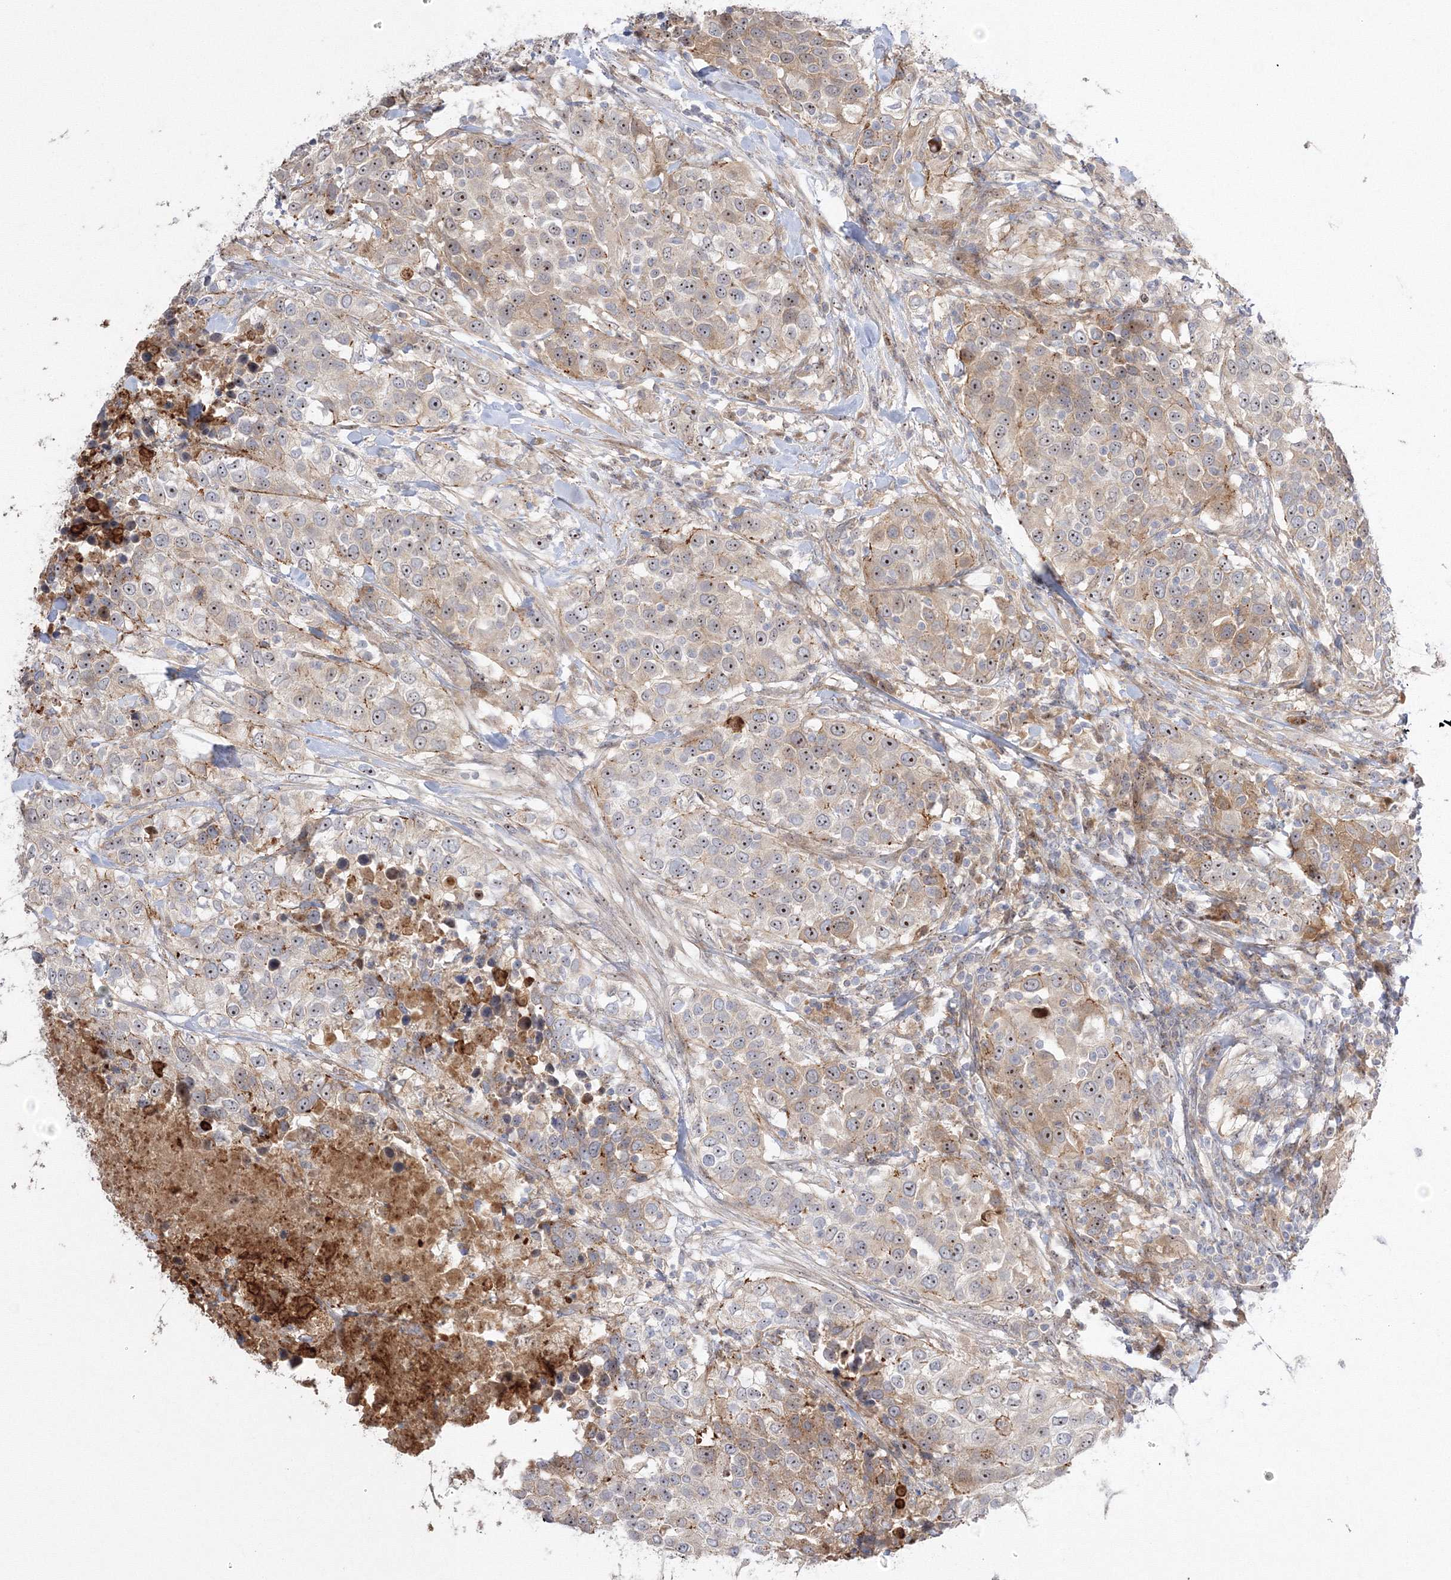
{"staining": {"intensity": "moderate", "quantity": ">75%", "location": "nuclear"}, "tissue": "urothelial cancer", "cell_type": "Tumor cells", "image_type": "cancer", "snomed": [{"axis": "morphology", "description": "Urothelial carcinoma, High grade"}, {"axis": "topography", "description": "Urinary bladder"}], "caption": "Immunohistochemistry (IHC) histopathology image of human urothelial carcinoma (high-grade) stained for a protein (brown), which displays medium levels of moderate nuclear positivity in approximately >75% of tumor cells.", "gene": "NPM3", "patient": {"sex": "female", "age": 80}}